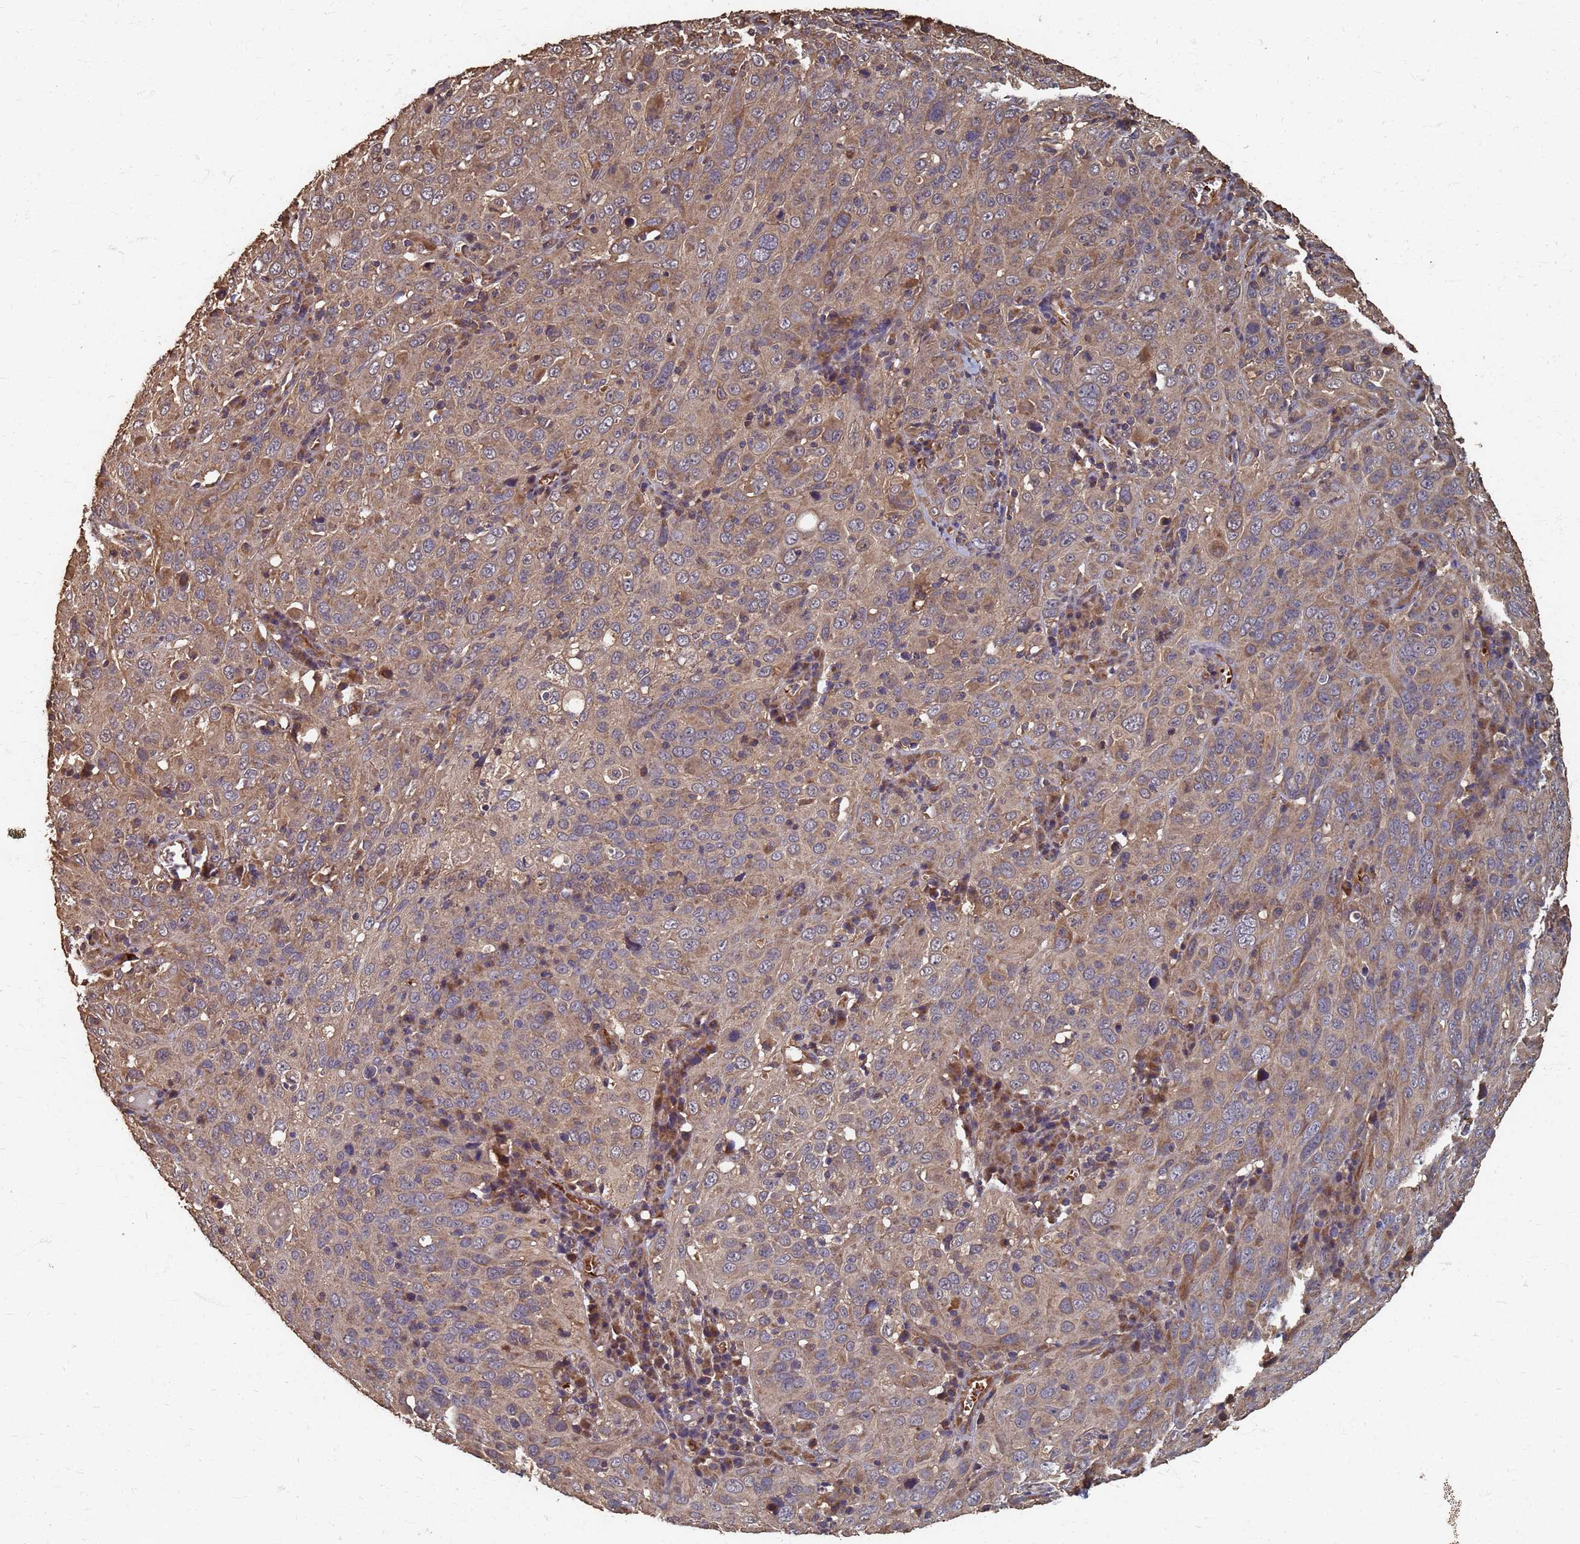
{"staining": {"intensity": "moderate", "quantity": ">75%", "location": "cytoplasmic/membranous"}, "tissue": "cervical cancer", "cell_type": "Tumor cells", "image_type": "cancer", "snomed": [{"axis": "morphology", "description": "Squamous cell carcinoma, NOS"}, {"axis": "topography", "description": "Cervix"}], "caption": "A photomicrograph of cervical cancer (squamous cell carcinoma) stained for a protein shows moderate cytoplasmic/membranous brown staining in tumor cells.", "gene": "DPH5", "patient": {"sex": "female", "age": 46}}